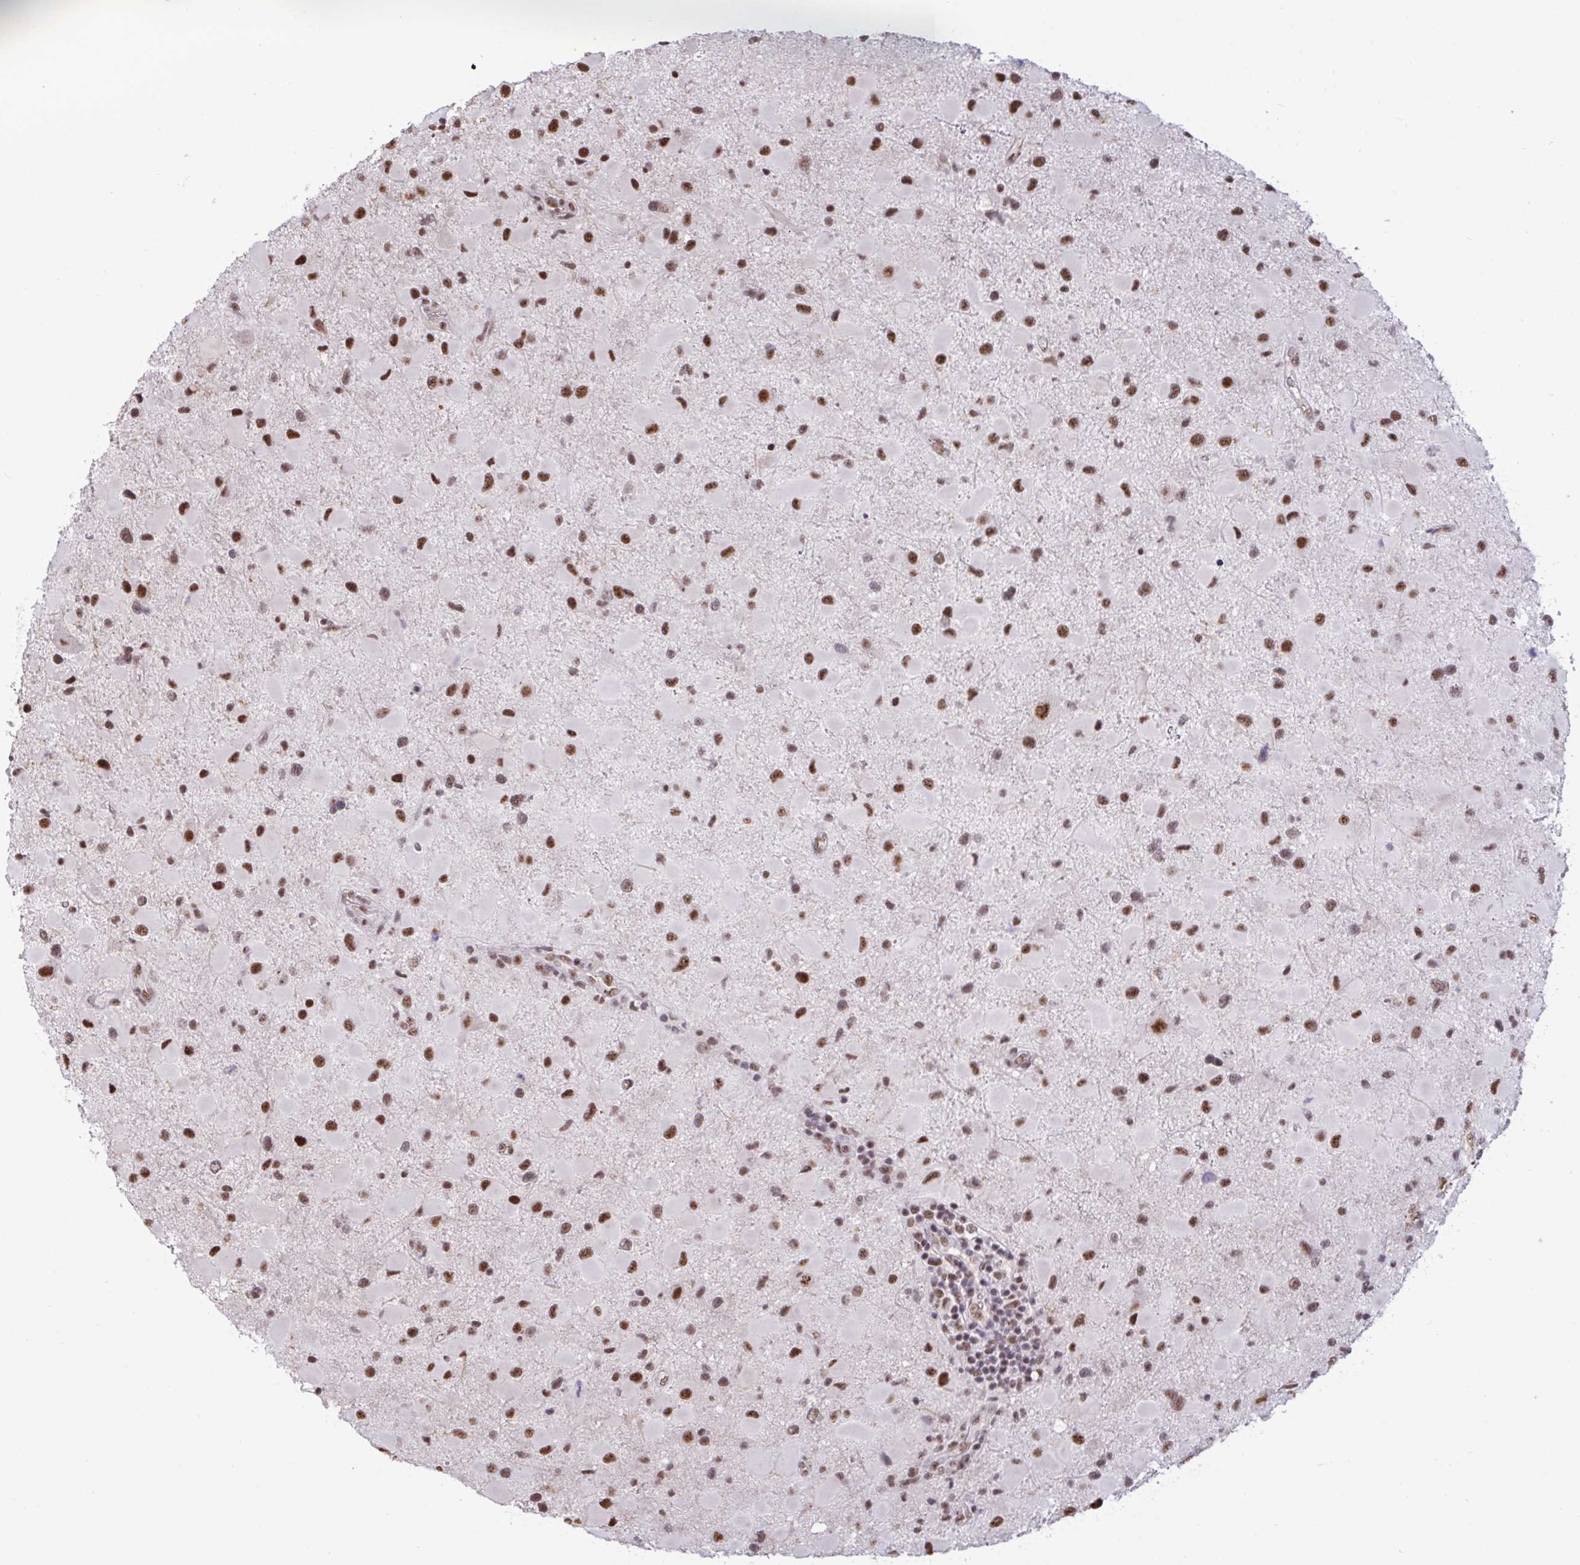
{"staining": {"intensity": "moderate", "quantity": "25%-75%", "location": "nuclear"}, "tissue": "glioma", "cell_type": "Tumor cells", "image_type": "cancer", "snomed": [{"axis": "morphology", "description": "Glioma, malignant, Low grade"}, {"axis": "topography", "description": "Brain"}], "caption": "About 25%-75% of tumor cells in human glioma show moderate nuclear protein expression as visualized by brown immunohistochemical staining.", "gene": "PUF60", "patient": {"sex": "female", "age": 32}}